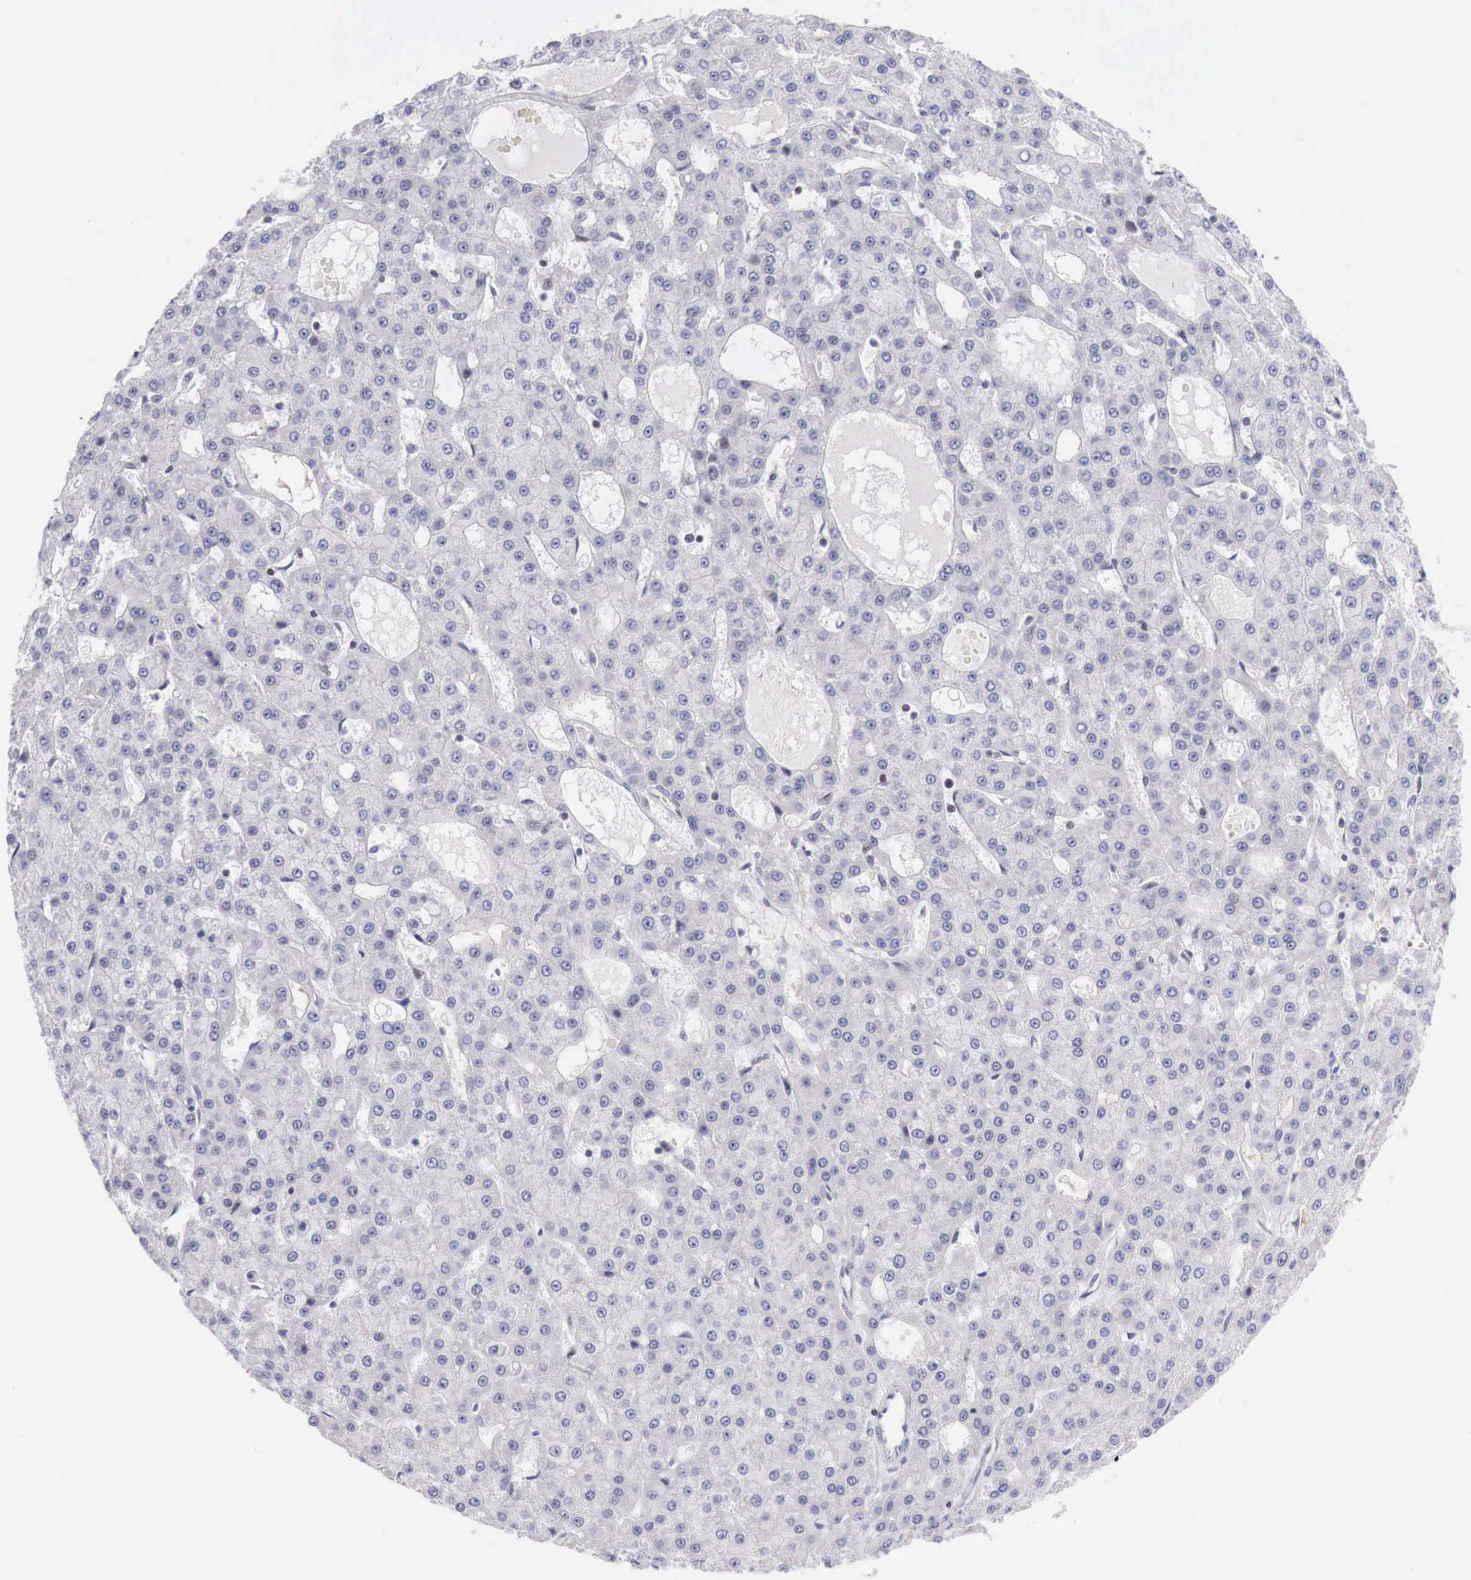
{"staining": {"intensity": "negative", "quantity": "none", "location": "none"}, "tissue": "liver cancer", "cell_type": "Tumor cells", "image_type": "cancer", "snomed": [{"axis": "morphology", "description": "Carcinoma, Hepatocellular, NOS"}, {"axis": "topography", "description": "Liver"}], "caption": "This is an immunohistochemistry (IHC) image of human hepatocellular carcinoma (liver). There is no staining in tumor cells.", "gene": "CLCN5", "patient": {"sex": "male", "age": 47}}